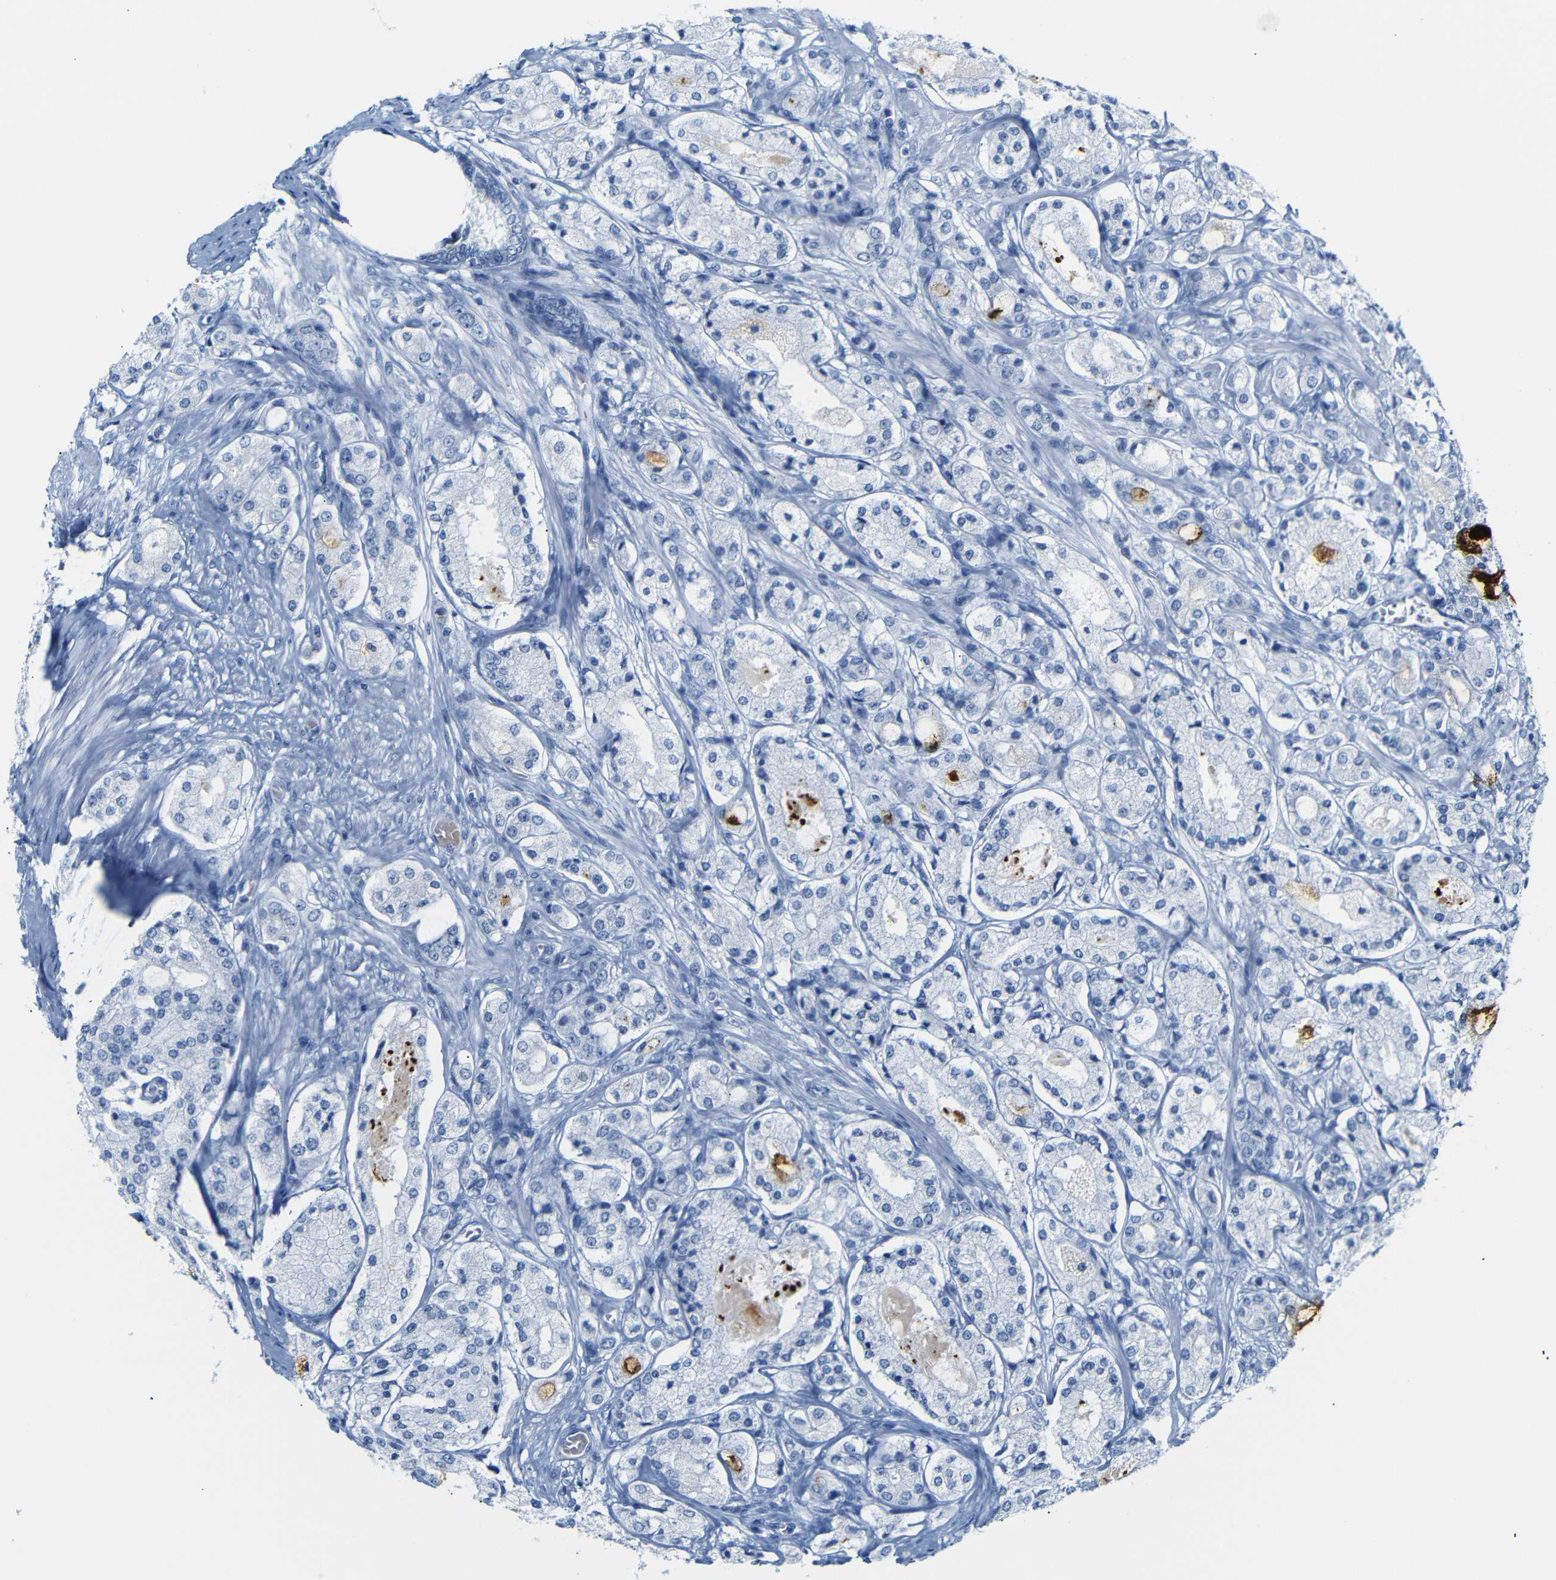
{"staining": {"intensity": "negative", "quantity": "none", "location": "none"}, "tissue": "prostate cancer", "cell_type": "Tumor cells", "image_type": "cancer", "snomed": [{"axis": "morphology", "description": "Adenocarcinoma, High grade"}, {"axis": "topography", "description": "Prostate"}], "caption": "Immunohistochemistry (IHC) micrograph of human prostate high-grade adenocarcinoma stained for a protein (brown), which shows no expression in tumor cells.", "gene": "DYNAP", "patient": {"sex": "male", "age": 65}}